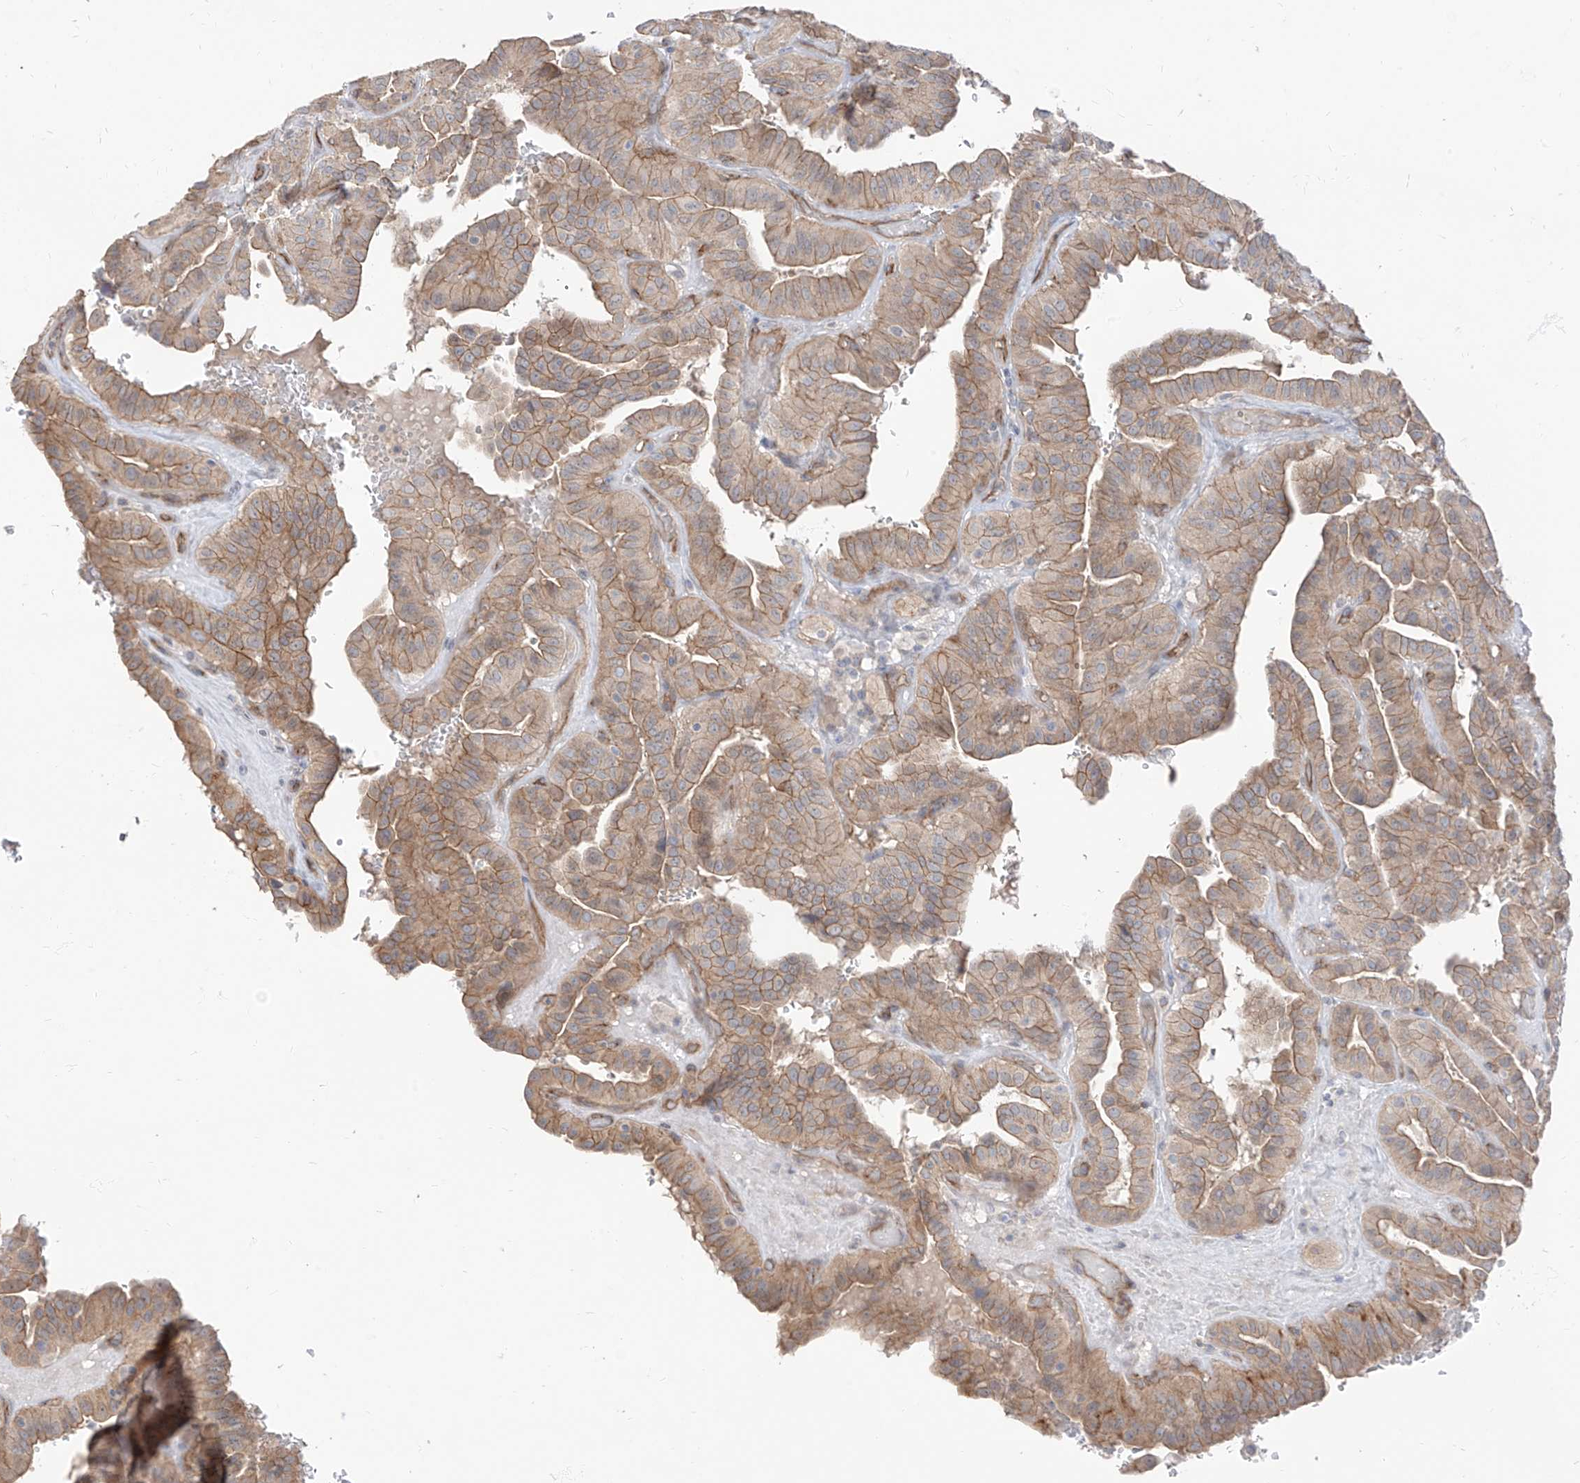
{"staining": {"intensity": "moderate", "quantity": ">75%", "location": "cytoplasmic/membranous"}, "tissue": "thyroid cancer", "cell_type": "Tumor cells", "image_type": "cancer", "snomed": [{"axis": "morphology", "description": "Papillary adenocarcinoma, NOS"}, {"axis": "topography", "description": "Thyroid gland"}], "caption": "Thyroid cancer (papillary adenocarcinoma) stained with a brown dye exhibits moderate cytoplasmic/membranous positive expression in about >75% of tumor cells.", "gene": "EPHX4", "patient": {"sex": "male", "age": 77}}